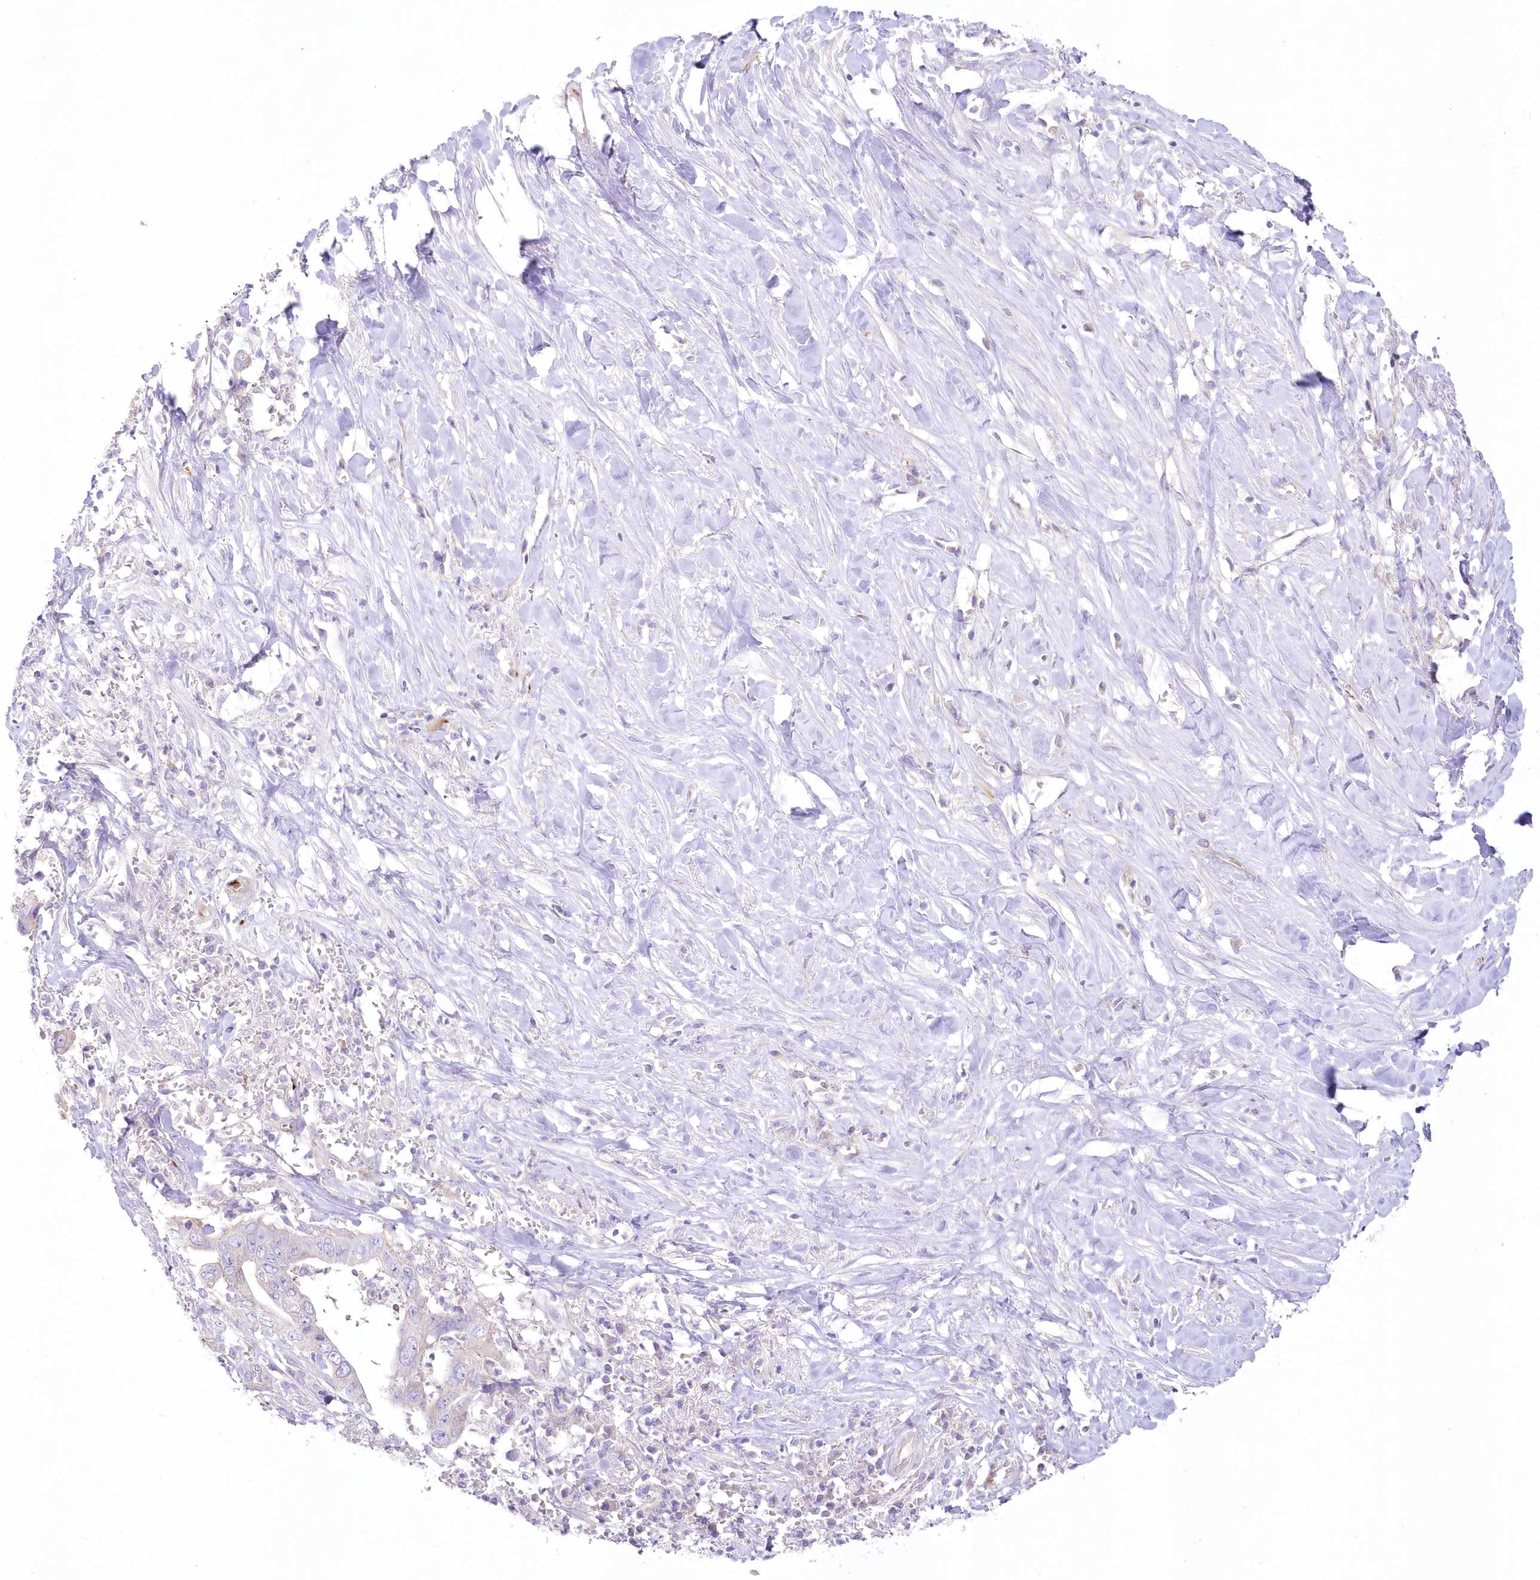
{"staining": {"intensity": "weak", "quantity": "25%-75%", "location": "cytoplasmic/membranous"}, "tissue": "liver cancer", "cell_type": "Tumor cells", "image_type": "cancer", "snomed": [{"axis": "morphology", "description": "Cholangiocarcinoma"}, {"axis": "topography", "description": "Liver"}], "caption": "Liver cancer (cholangiocarcinoma) tissue demonstrates weak cytoplasmic/membranous staining in about 25%-75% of tumor cells, visualized by immunohistochemistry.", "gene": "ZNF843", "patient": {"sex": "female", "age": 79}}